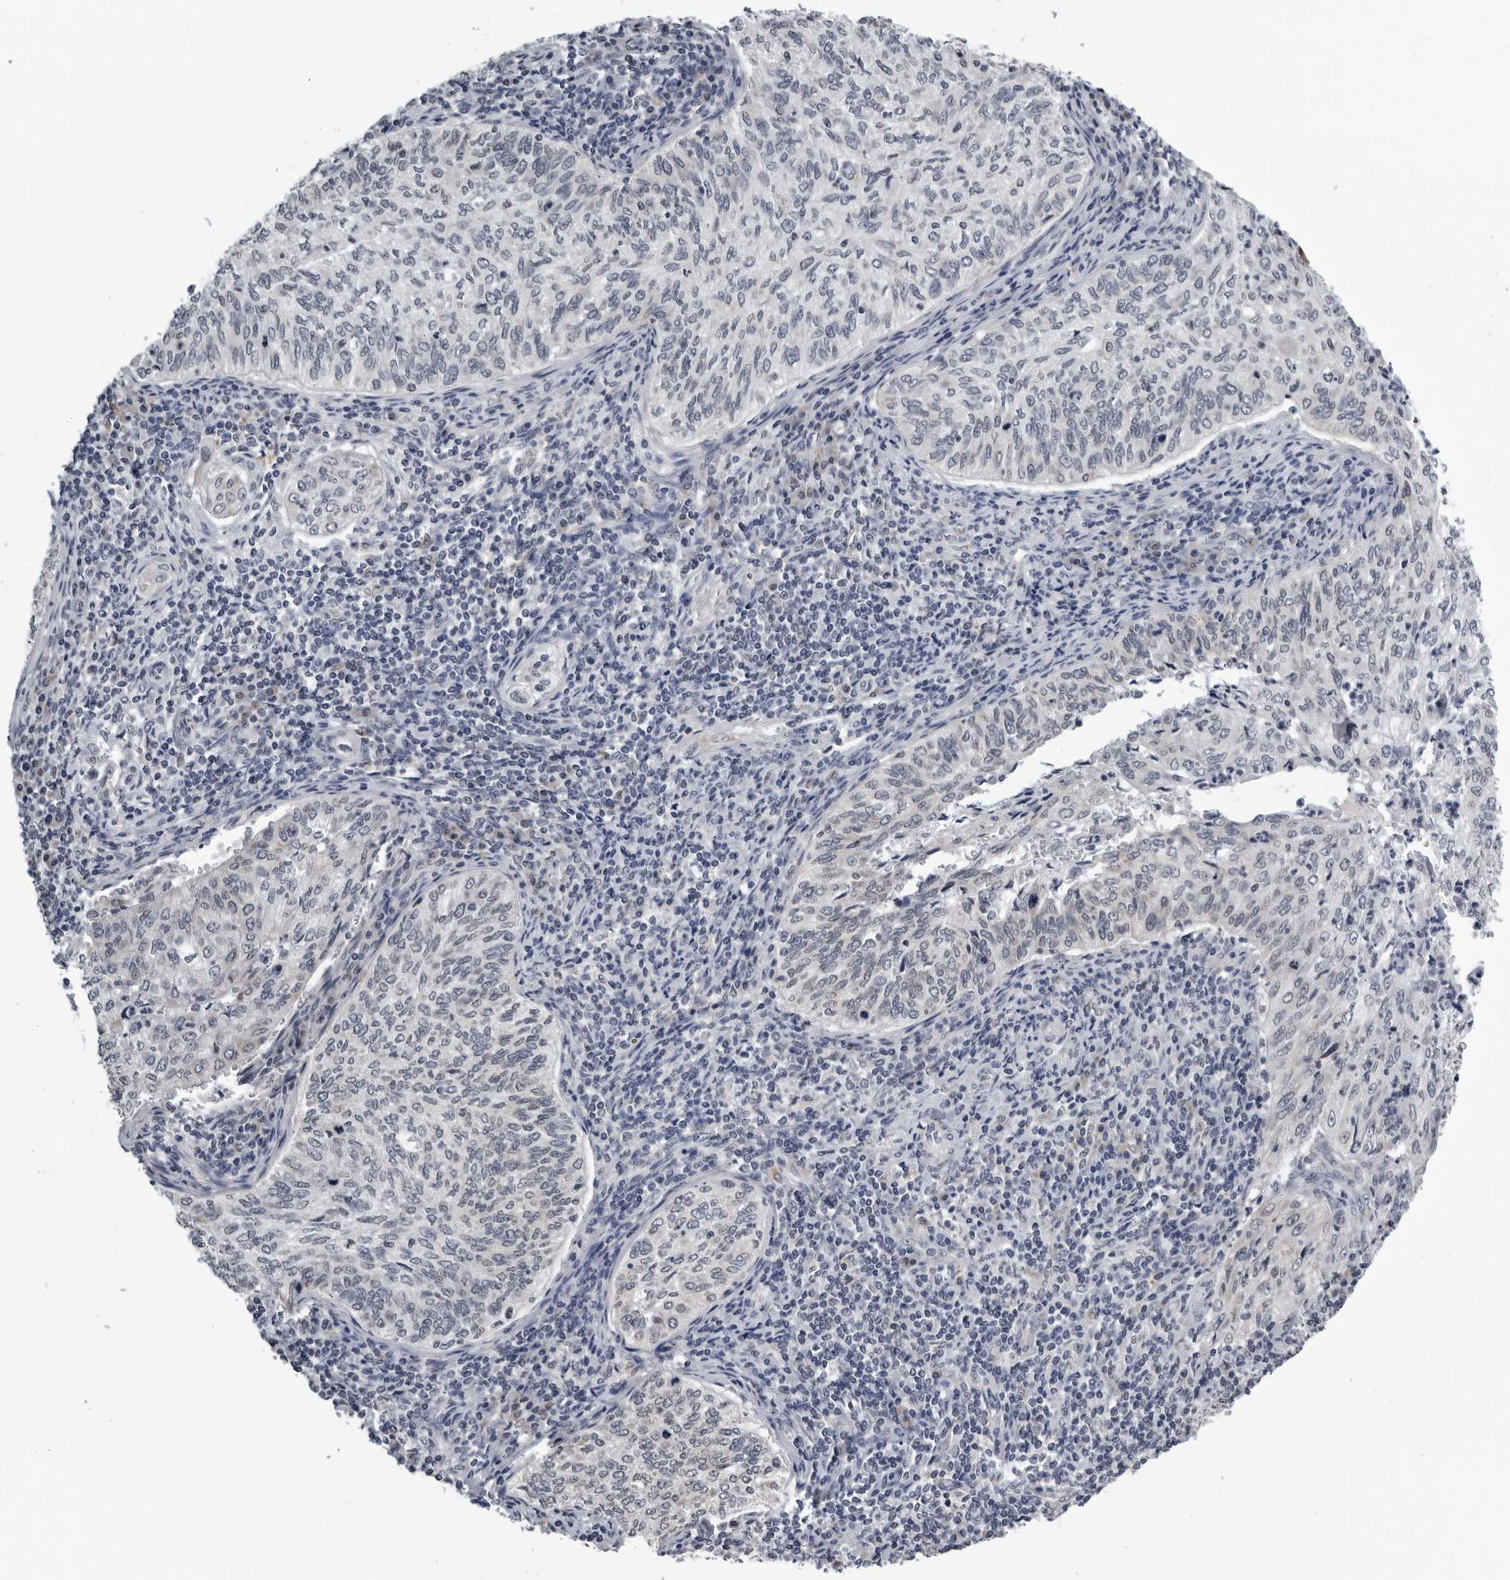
{"staining": {"intensity": "negative", "quantity": "none", "location": "none"}, "tissue": "cervical cancer", "cell_type": "Tumor cells", "image_type": "cancer", "snomed": [{"axis": "morphology", "description": "Squamous cell carcinoma, NOS"}, {"axis": "topography", "description": "Cervix"}], "caption": "Photomicrograph shows no protein positivity in tumor cells of cervical cancer (squamous cell carcinoma) tissue. (DAB (3,3'-diaminobenzidine) IHC, high magnification).", "gene": "CPT2", "patient": {"sex": "female", "age": 30}}